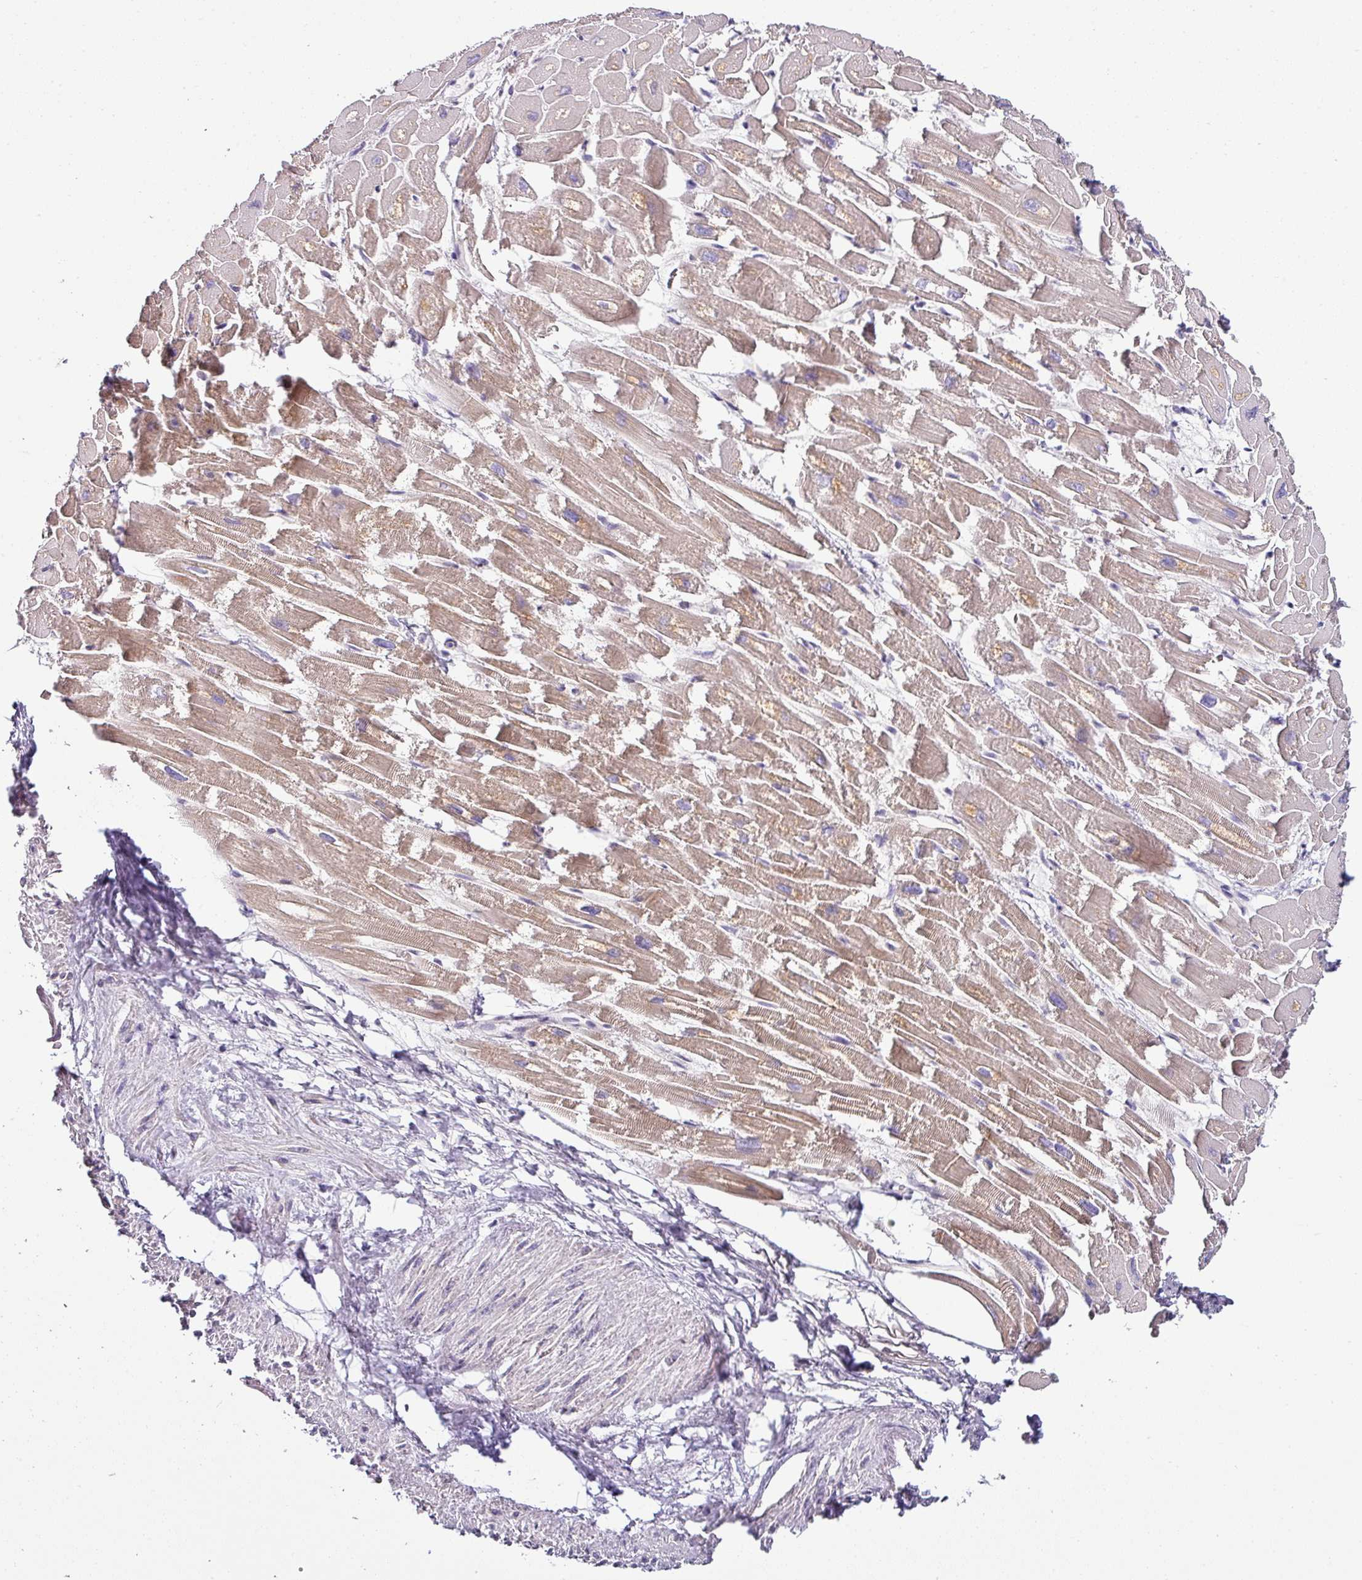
{"staining": {"intensity": "moderate", "quantity": ">75%", "location": "cytoplasmic/membranous"}, "tissue": "heart muscle", "cell_type": "Cardiomyocytes", "image_type": "normal", "snomed": [{"axis": "morphology", "description": "Normal tissue, NOS"}, {"axis": "topography", "description": "Heart"}], "caption": "A histopathology image of heart muscle stained for a protein exhibits moderate cytoplasmic/membranous brown staining in cardiomyocytes.", "gene": "NAPSA", "patient": {"sex": "male", "age": 54}}